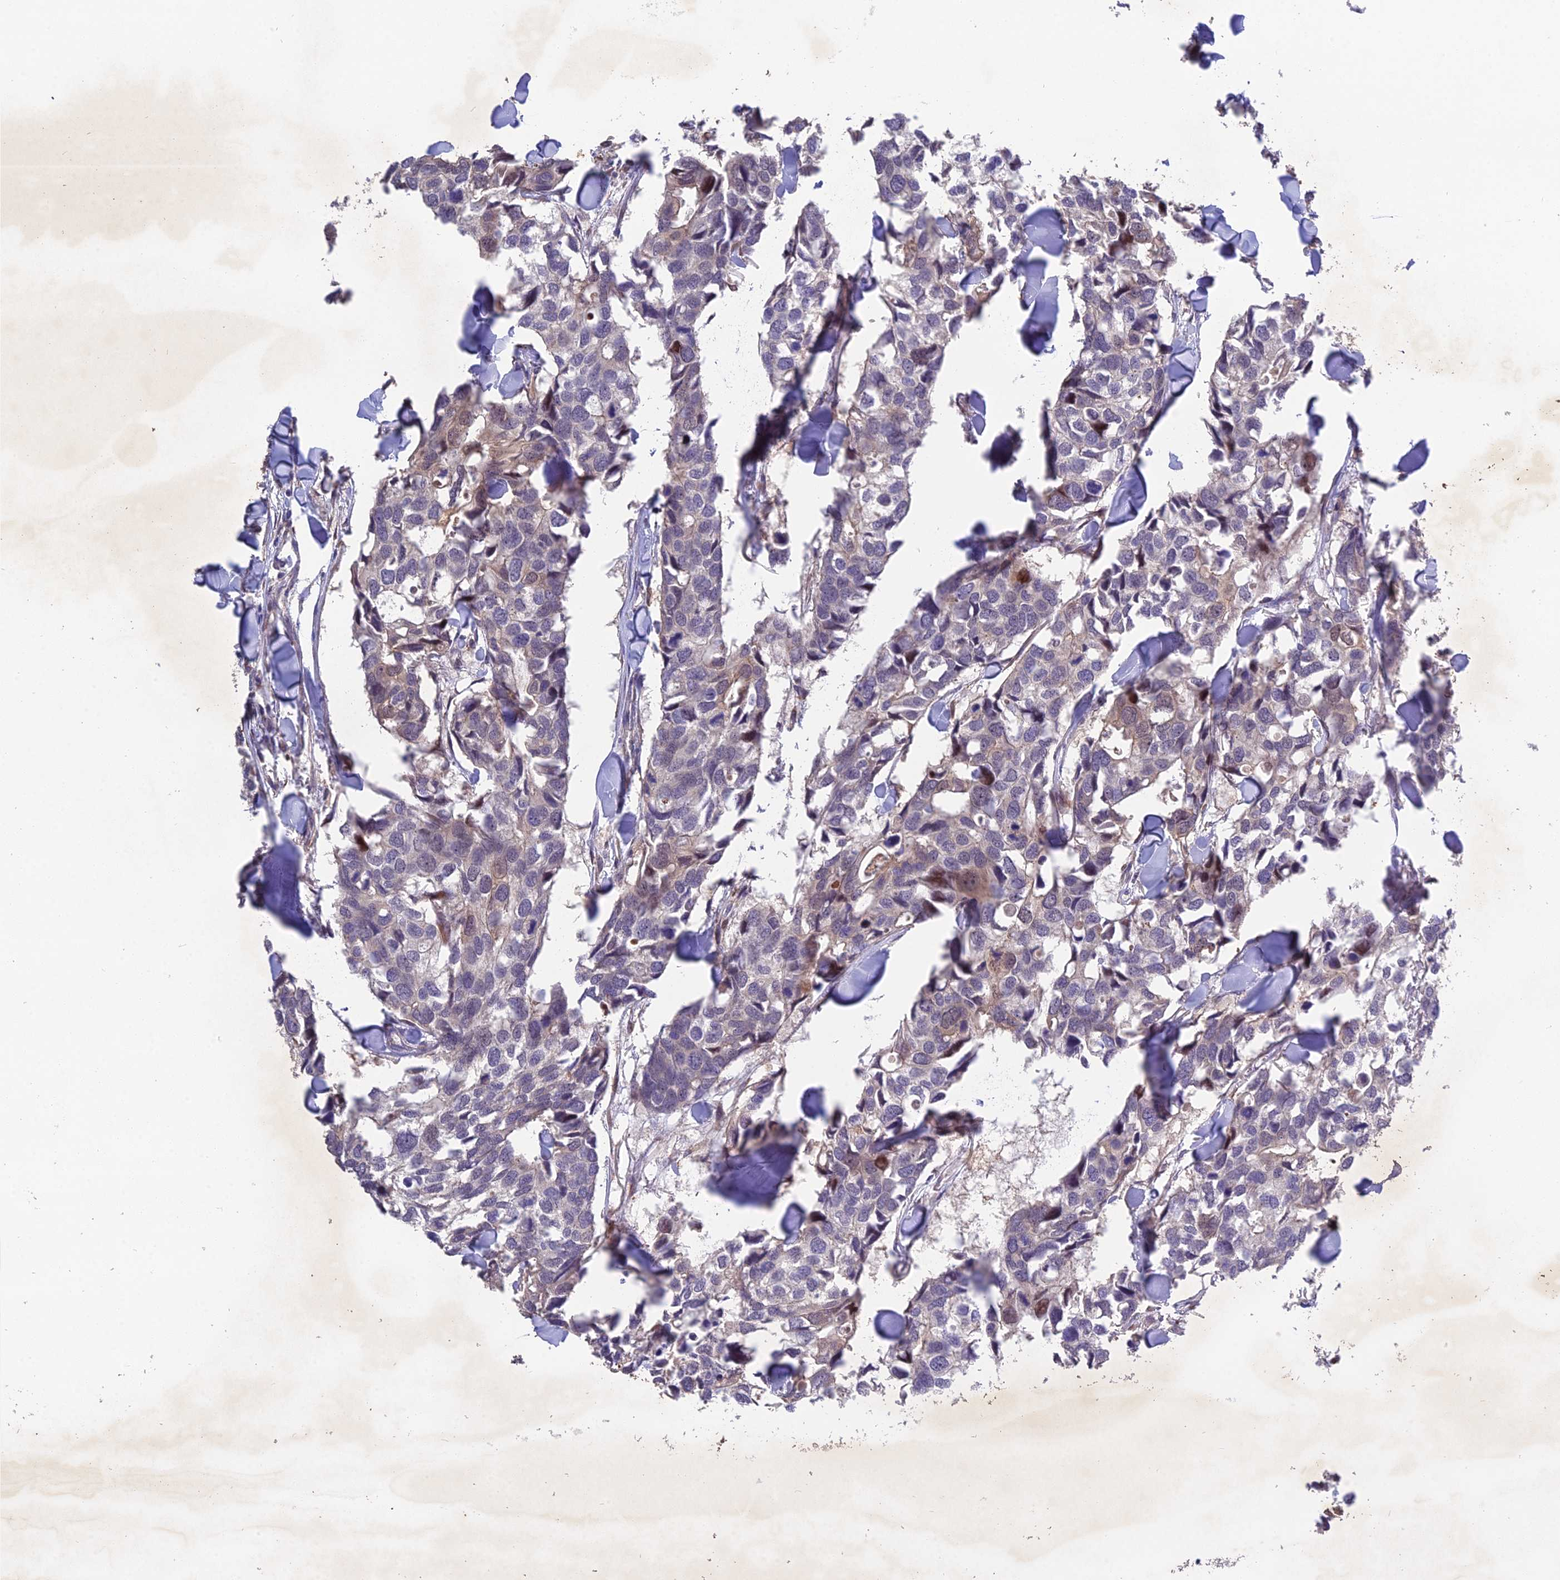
{"staining": {"intensity": "negative", "quantity": "none", "location": "none"}, "tissue": "breast cancer", "cell_type": "Tumor cells", "image_type": "cancer", "snomed": [{"axis": "morphology", "description": "Duct carcinoma"}, {"axis": "topography", "description": "Breast"}], "caption": "A photomicrograph of human breast cancer is negative for staining in tumor cells. (IHC, brightfield microscopy, high magnification).", "gene": "PUS10", "patient": {"sex": "female", "age": 83}}